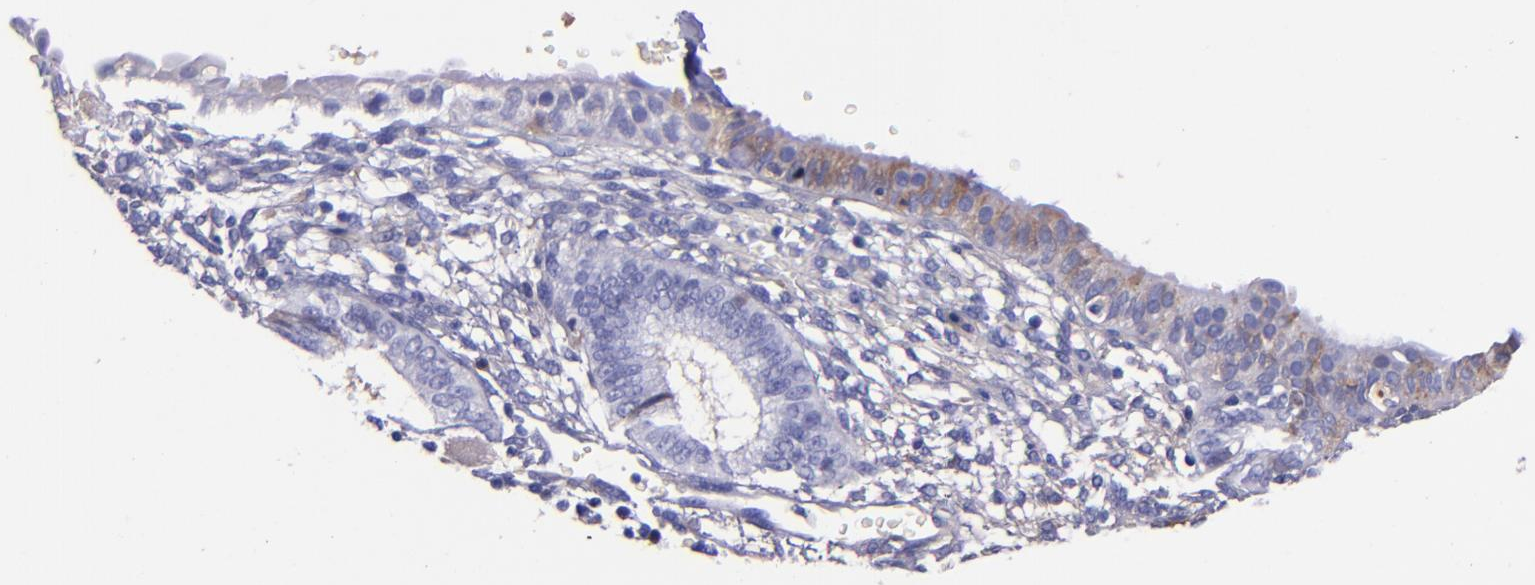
{"staining": {"intensity": "negative", "quantity": "none", "location": "none"}, "tissue": "endometrium", "cell_type": "Cells in endometrial stroma", "image_type": "normal", "snomed": [{"axis": "morphology", "description": "Normal tissue, NOS"}, {"axis": "topography", "description": "Endometrium"}], "caption": "High power microscopy histopathology image of an immunohistochemistry micrograph of normal endometrium, revealing no significant expression in cells in endometrial stroma. Nuclei are stained in blue.", "gene": "KNG1", "patient": {"sex": "female", "age": 61}}